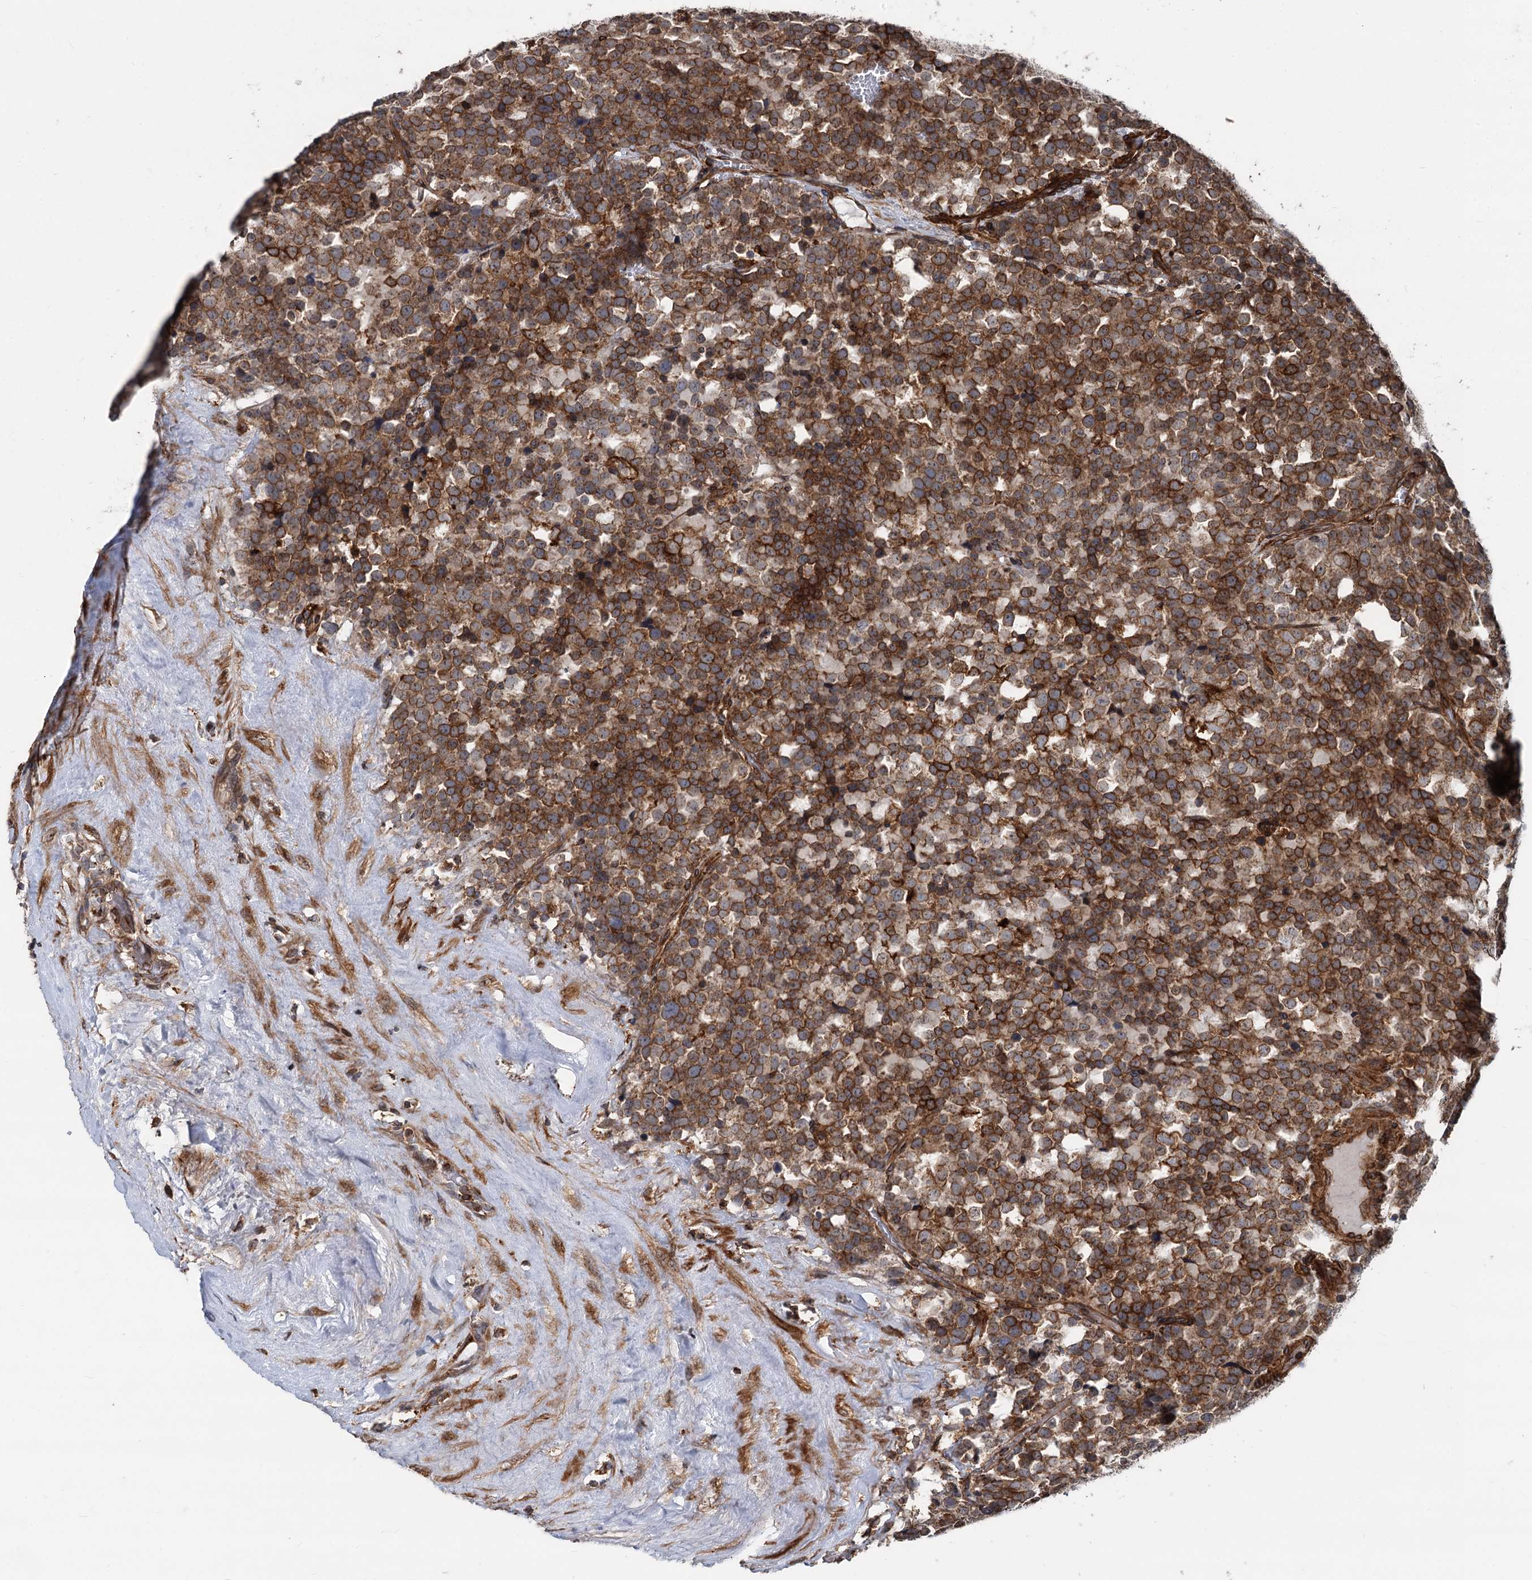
{"staining": {"intensity": "strong", "quantity": ">75%", "location": "cytoplasmic/membranous"}, "tissue": "testis cancer", "cell_type": "Tumor cells", "image_type": "cancer", "snomed": [{"axis": "morphology", "description": "Seminoma, NOS"}, {"axis": "topography", "description": "Testis"}], "caption": "High-power microscopy captured an immunohistochemistry (IHC) histopathology image of testis cancer, revealing strong cytoplasmic/membranous positivity in about >75% of tumor cells. (Brightfield microscopy of DAB IHC at high magnification).", "gene": "STIM1", "patient": {"sex": "male", "age": 71}}